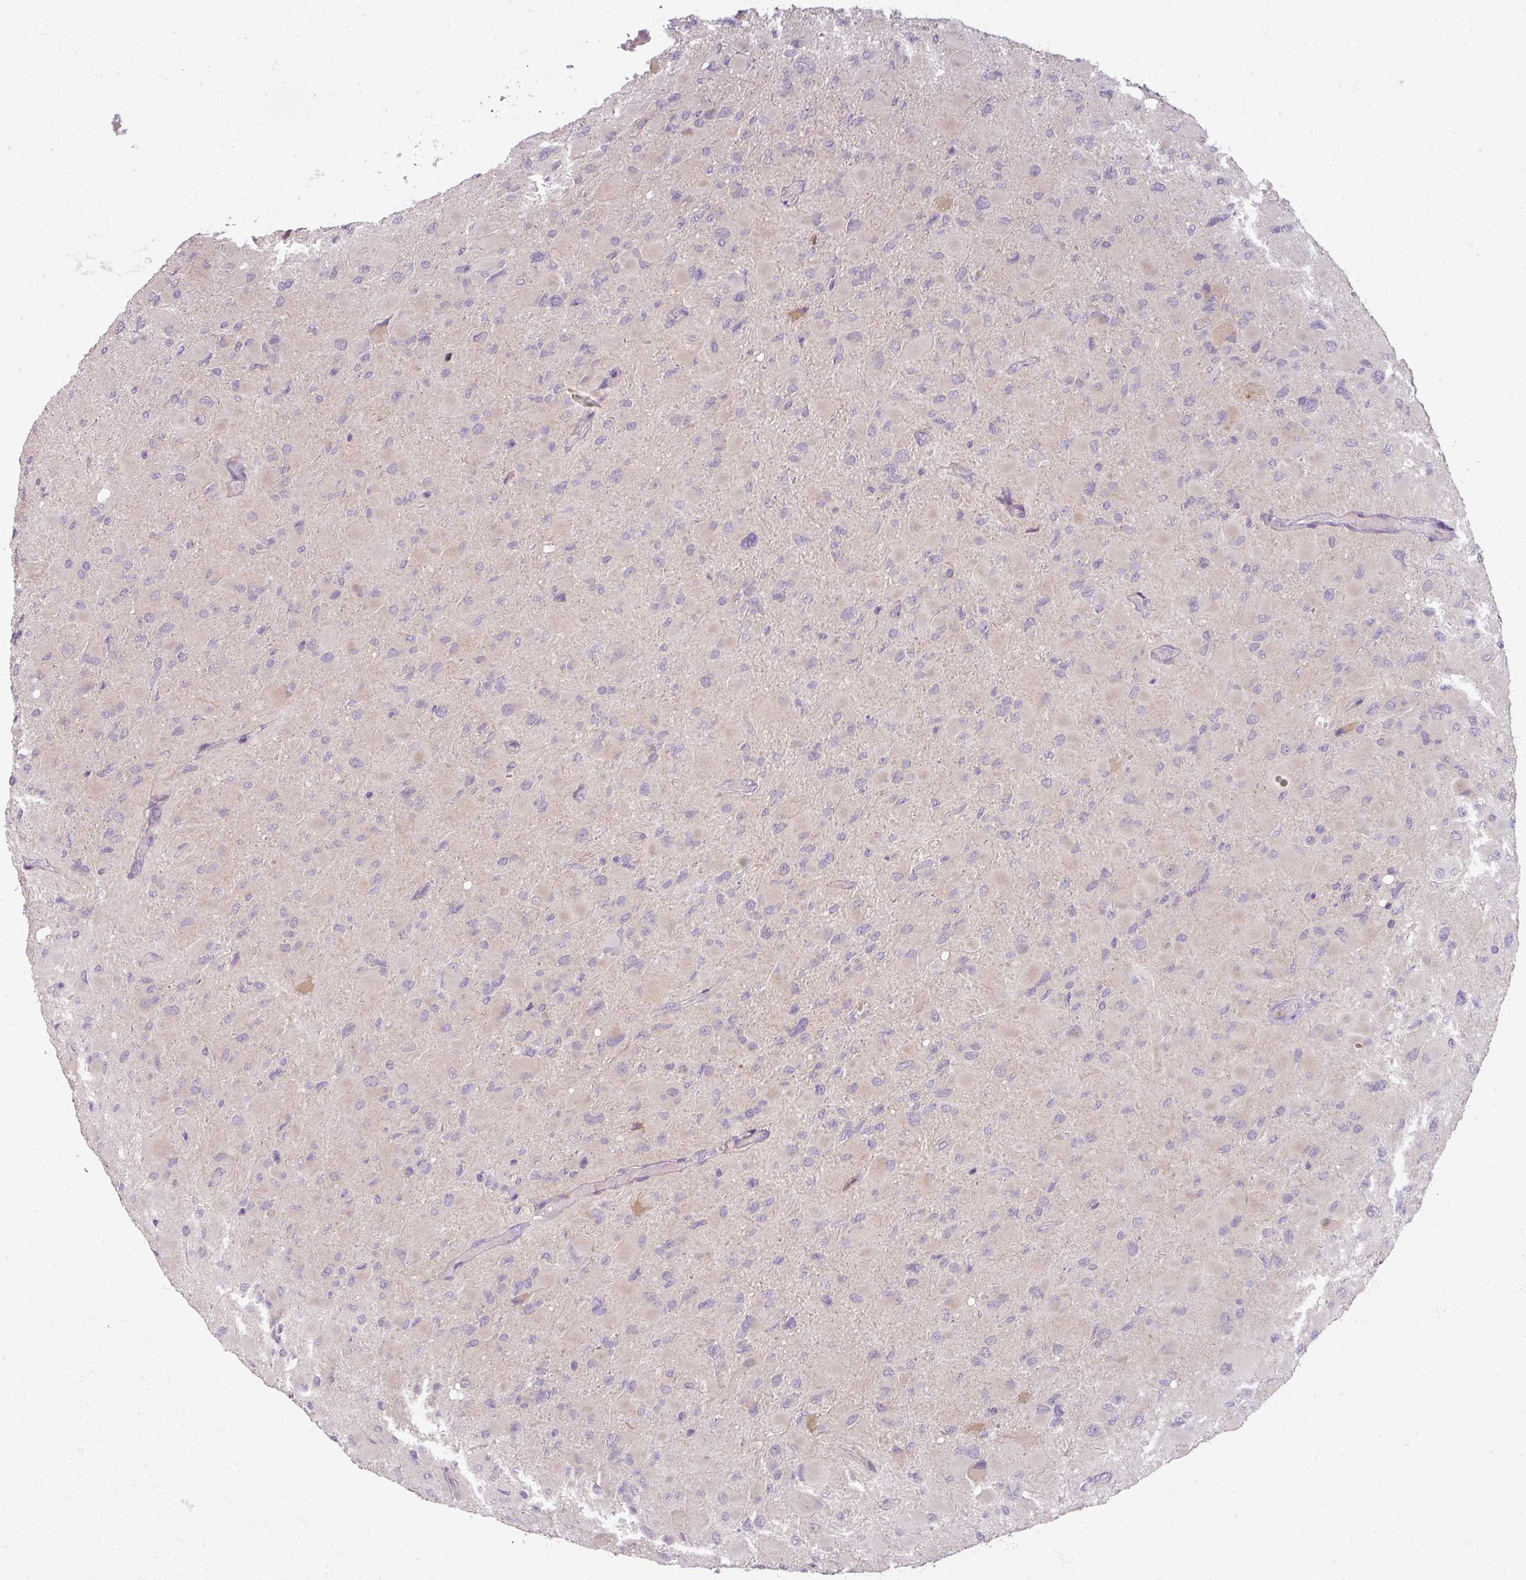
{"staining": {"intensity": "negative", "quantity": "none", "location": "none"}, "tissue": "glioma", "cell_type": "Tumor cells", "image_type": "cancer", "snomed": [{"axis": "morphology", "description": "Glioma, malignant, High grade"}, {"axis": "topography", "description": "Cerebral cortex"}], "caption": "Tumor cells are negative for brown protein staining in malignant high-grade glioma.", "gene": "MYMK", "patient": {"sex": "female", "age": 36}}